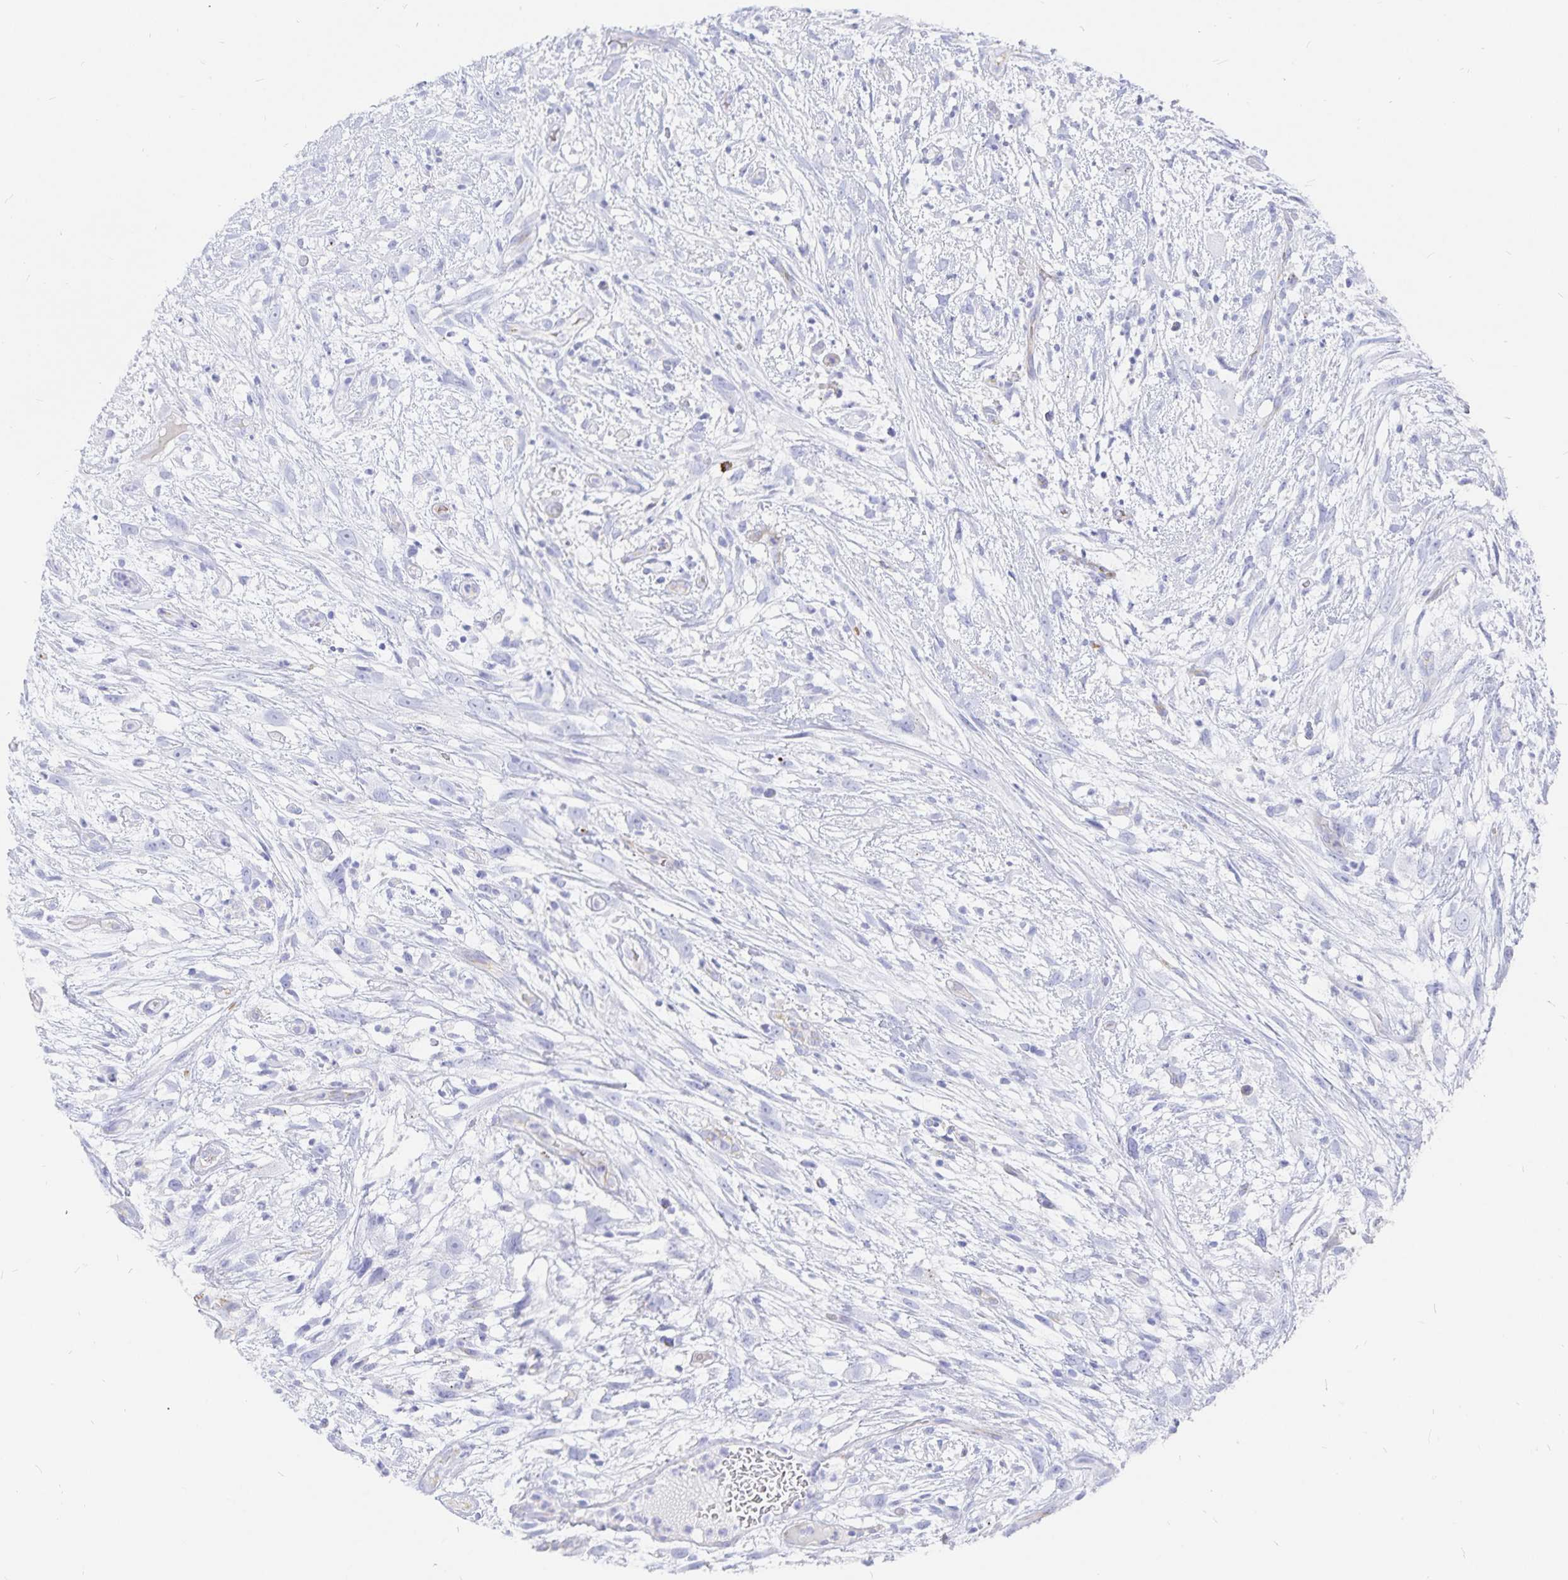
{"staining": {"intensity": "negative", "quantity": "none", "location": "none"}, "tissue": "head and neck cancer", "cell_type": "Tumor cells", "image_type": "cancer", "snomed": [{"axis": "morphology", "description": "Squamous cell carcinoma, NOS"}, {"axis": "topography", "description": "Head-Neck"}], "caption": "The micrograph displays no staining of tumor cells in head and neck cancer. (DAB (3,3'-diaminobenzidine) immunohistochemistry (IHC) visualized using brightfield microscopy, high magnification).", "gene": "INSL5", "patient": {"sex": "male", "age": 65}}